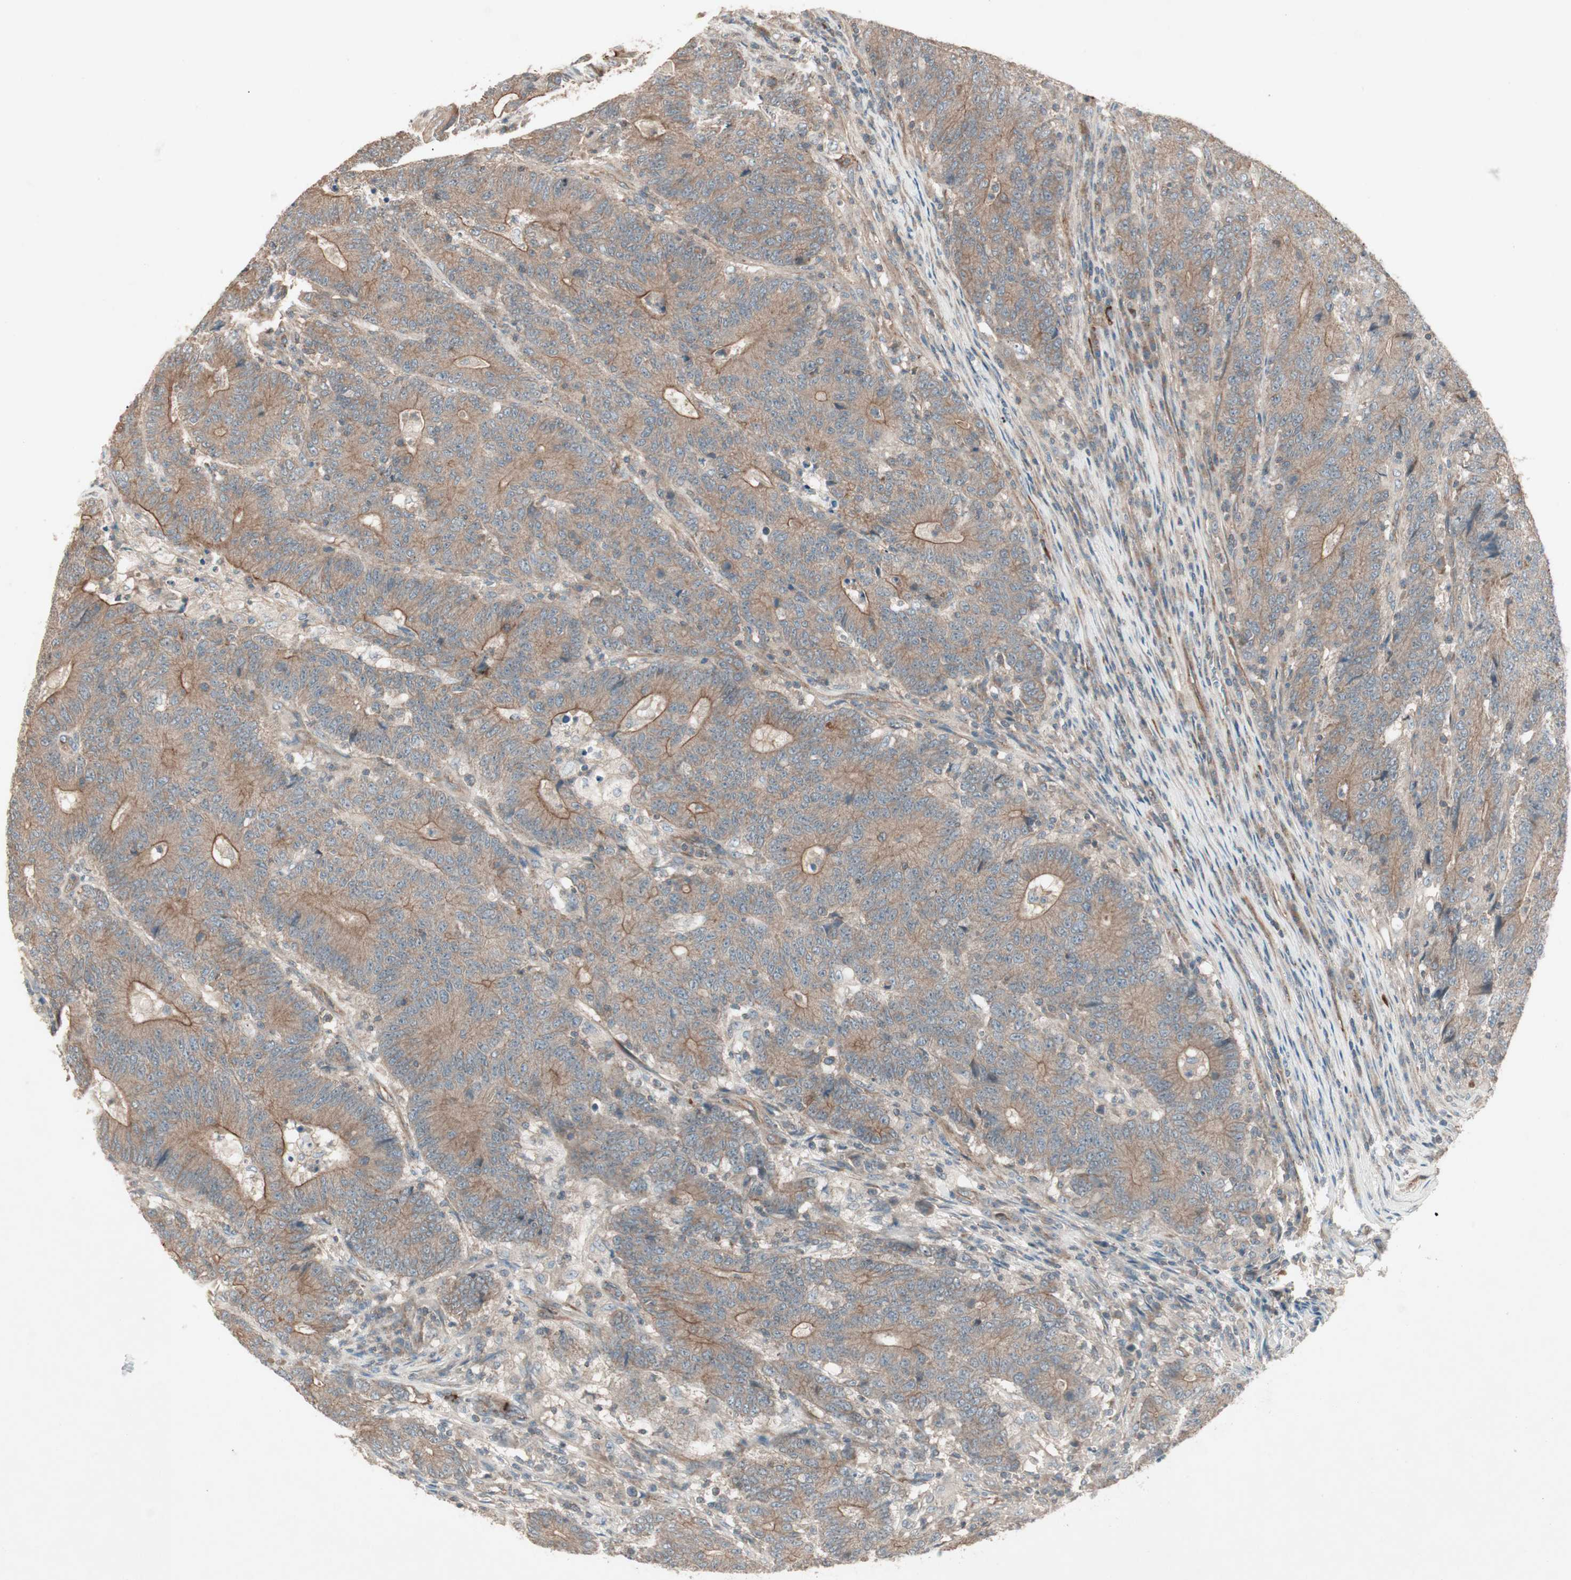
{"staining": {"intensity": "moderate", "quantity": ">75%", "location": "cytoplasmic/membranous"}, "tissue": "colorectal cancer", "cell_type": "Tumor cells", "image_type": "cancer", "snomed": [{"axis": "morphology", "description": "Normal tissue, NOS"}, {"axis": "morphology", "description": "Adenocarcinoma, NOS"}, {"axis": "topography", "description": "Colon"}], "caption": "Immunohistochemistry of colorectal adenocarcinoma demonstrates medium levels of moderate cytoplasmic/membranous expression in approximately >75% of tumor cells. The staining was performed using DAB (3,3'-diaminobenzidine) to visualize the protein expression in brown, while the nuclei were stained in blue with hematoxylin (Magnification: 20x).", "gene": "TFPI", "patient": {"sex": "female", "age": 75}}